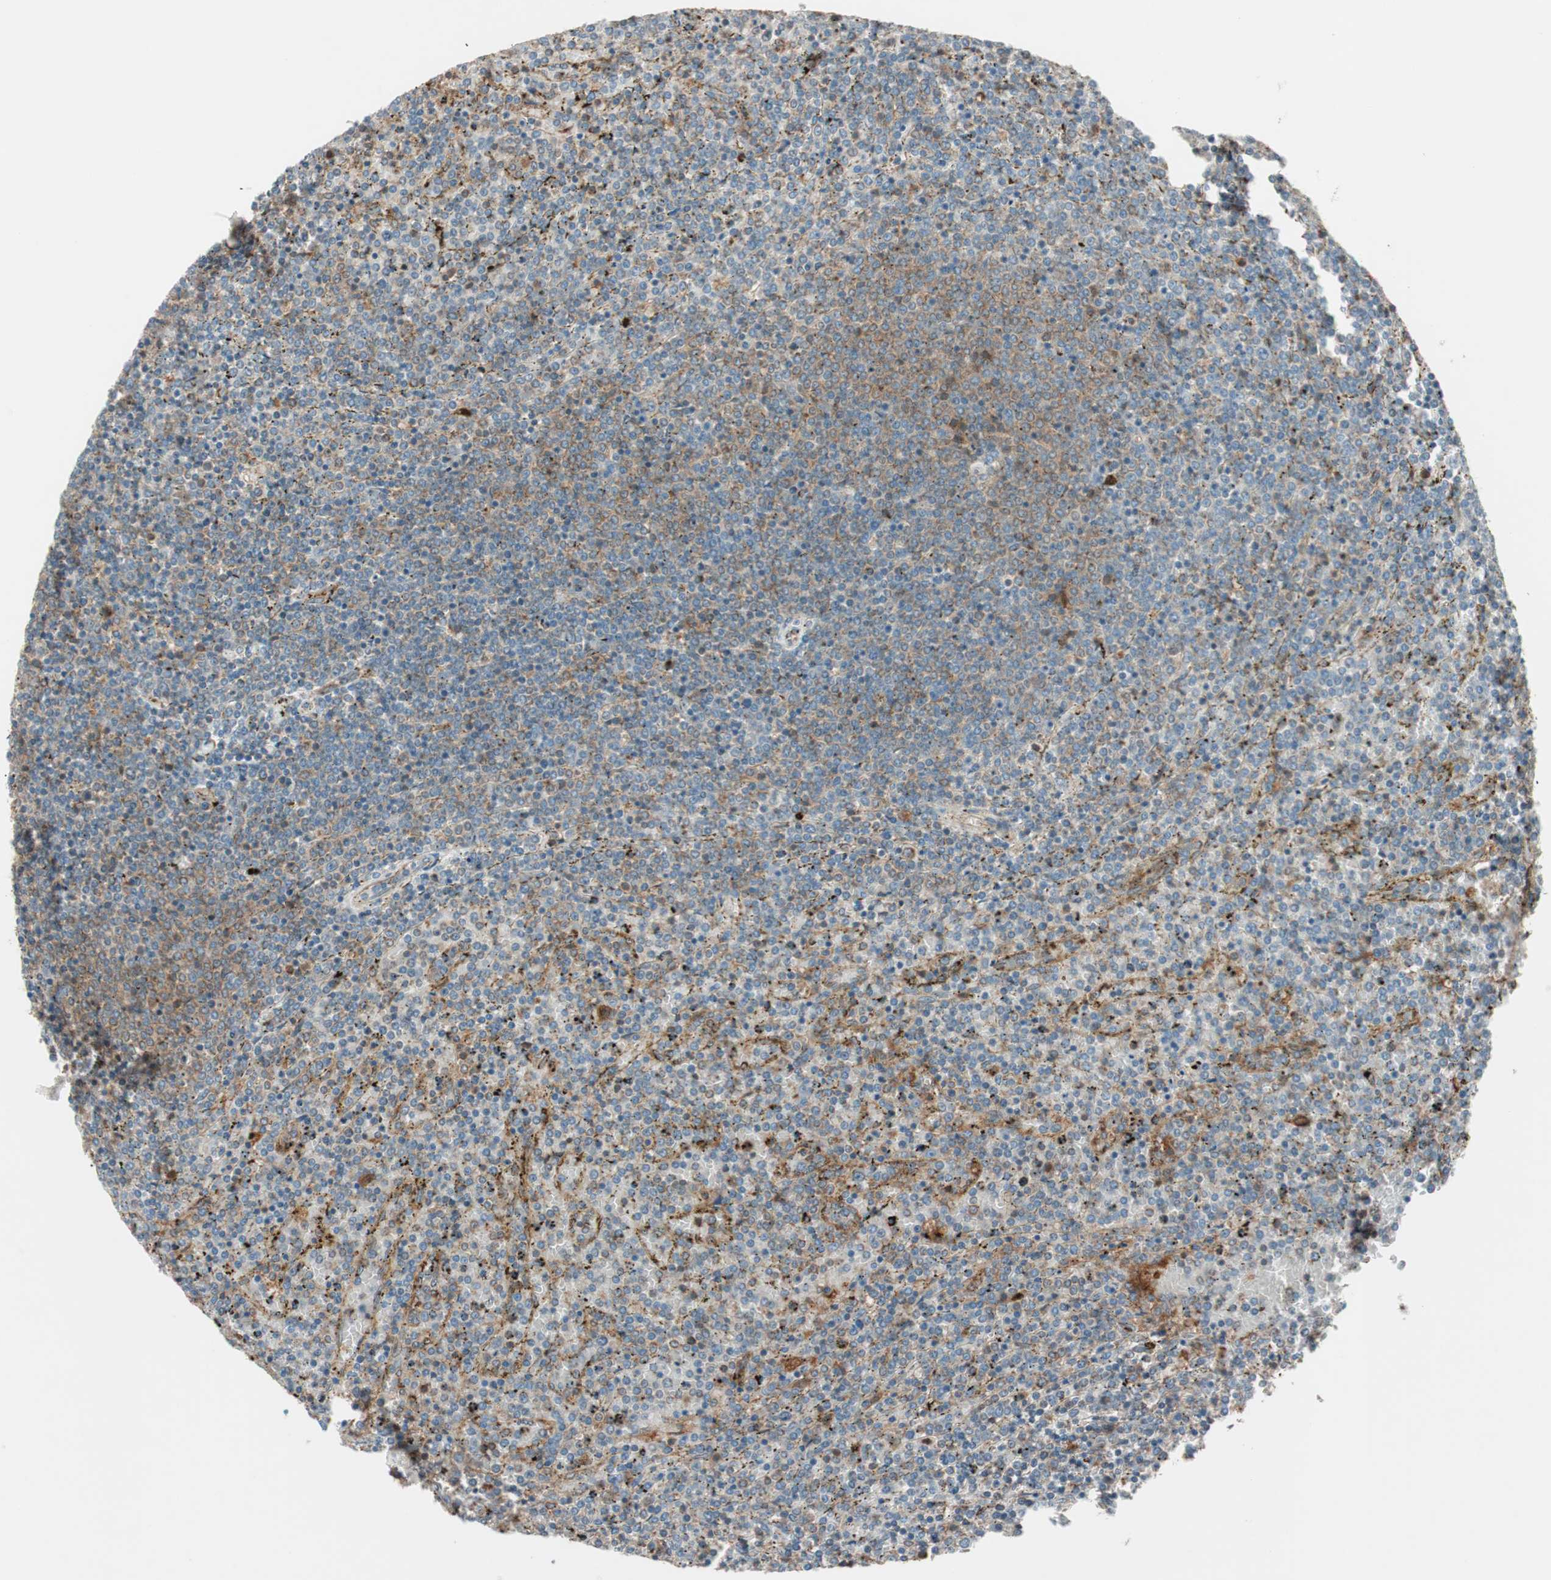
{"staining": {"intensity": "moderate", "quantity": "25%-75%", "location": "cytoplasmic/membranous"}, "tissue": "lymphoma", "cell_type": "Tumor cells", "image_type": "cancer", "snomed": [{"axis": "morphology", "description": "Malignant lymphoma, non-Hodgkin's type, Low grade"}, {"axis": "topography", "description": "Spleen"}], "caption": "Low-grade malignant lymphoma, non-Hodgkin's type tissue reveals moderate cytoplasmic/membranous positivity in approximately 25%-75% of tumor cells, visualized by immunohistochemistry. The staining was performed using DAB, with brown indicating positive protein expression. Nuclei are stained blue with hematoxylin.", "gene": "RAB5A", "patient": {"sex": "female", "age": 77}}